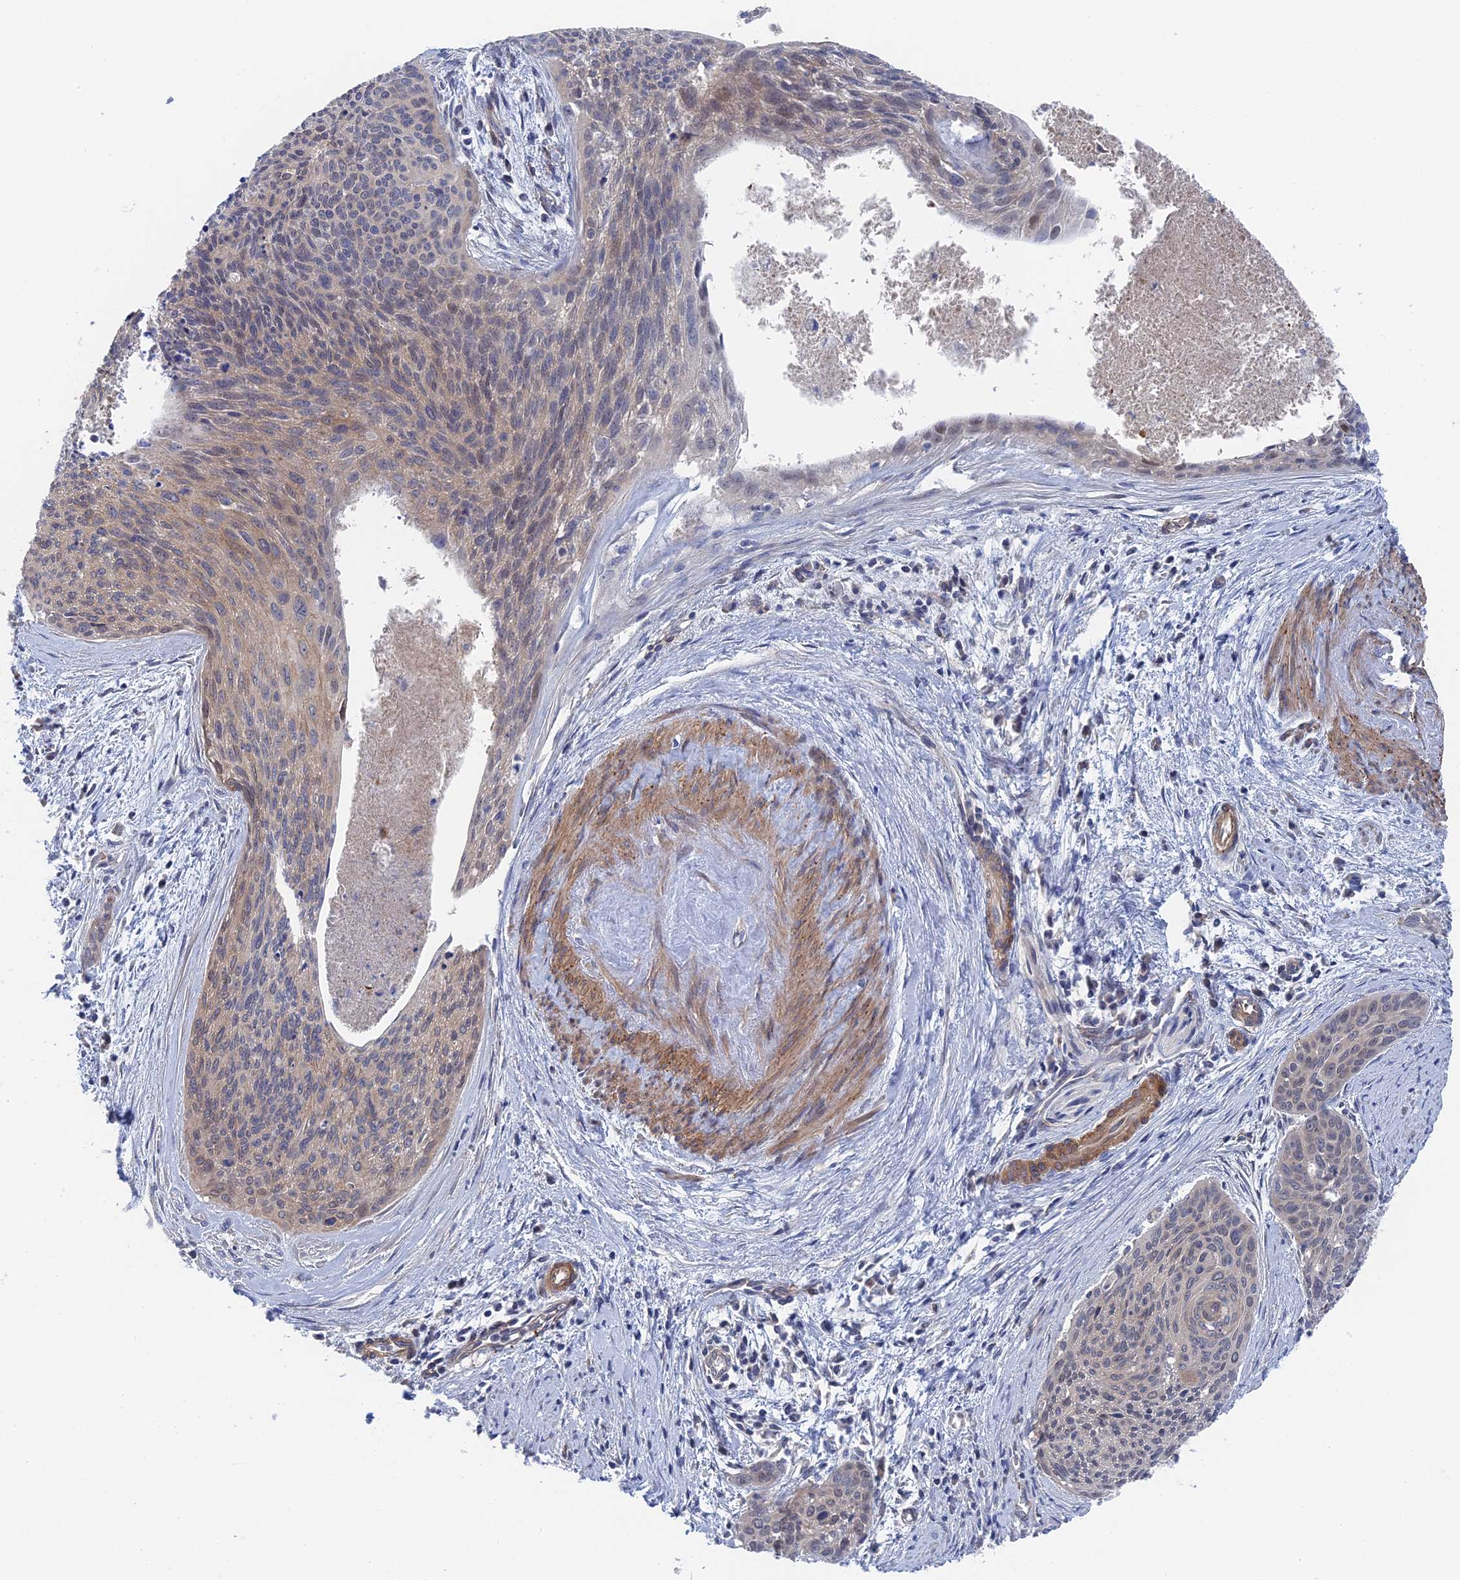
{"staining": {"intensity": "weak", "quantity": "<25%", "location": "cytoplasmic/membranous"}, "tissue": "cervical cancer", "cell_type": "Tumor cells", "image_type": "cancer", "snomed": [{"axis": "morphology", "description": "Squamous cell carcinoma, NOS"}, {"axis": "topography", "description": "Cervix"}], "caption": "Immunohistochemical staining of cervical cancer (squamous cell carcinoma) demonstrates no significant staining in tumor cells.", "gene": "MTHFSD", "patient": {"sex": "female", "age": 55}}